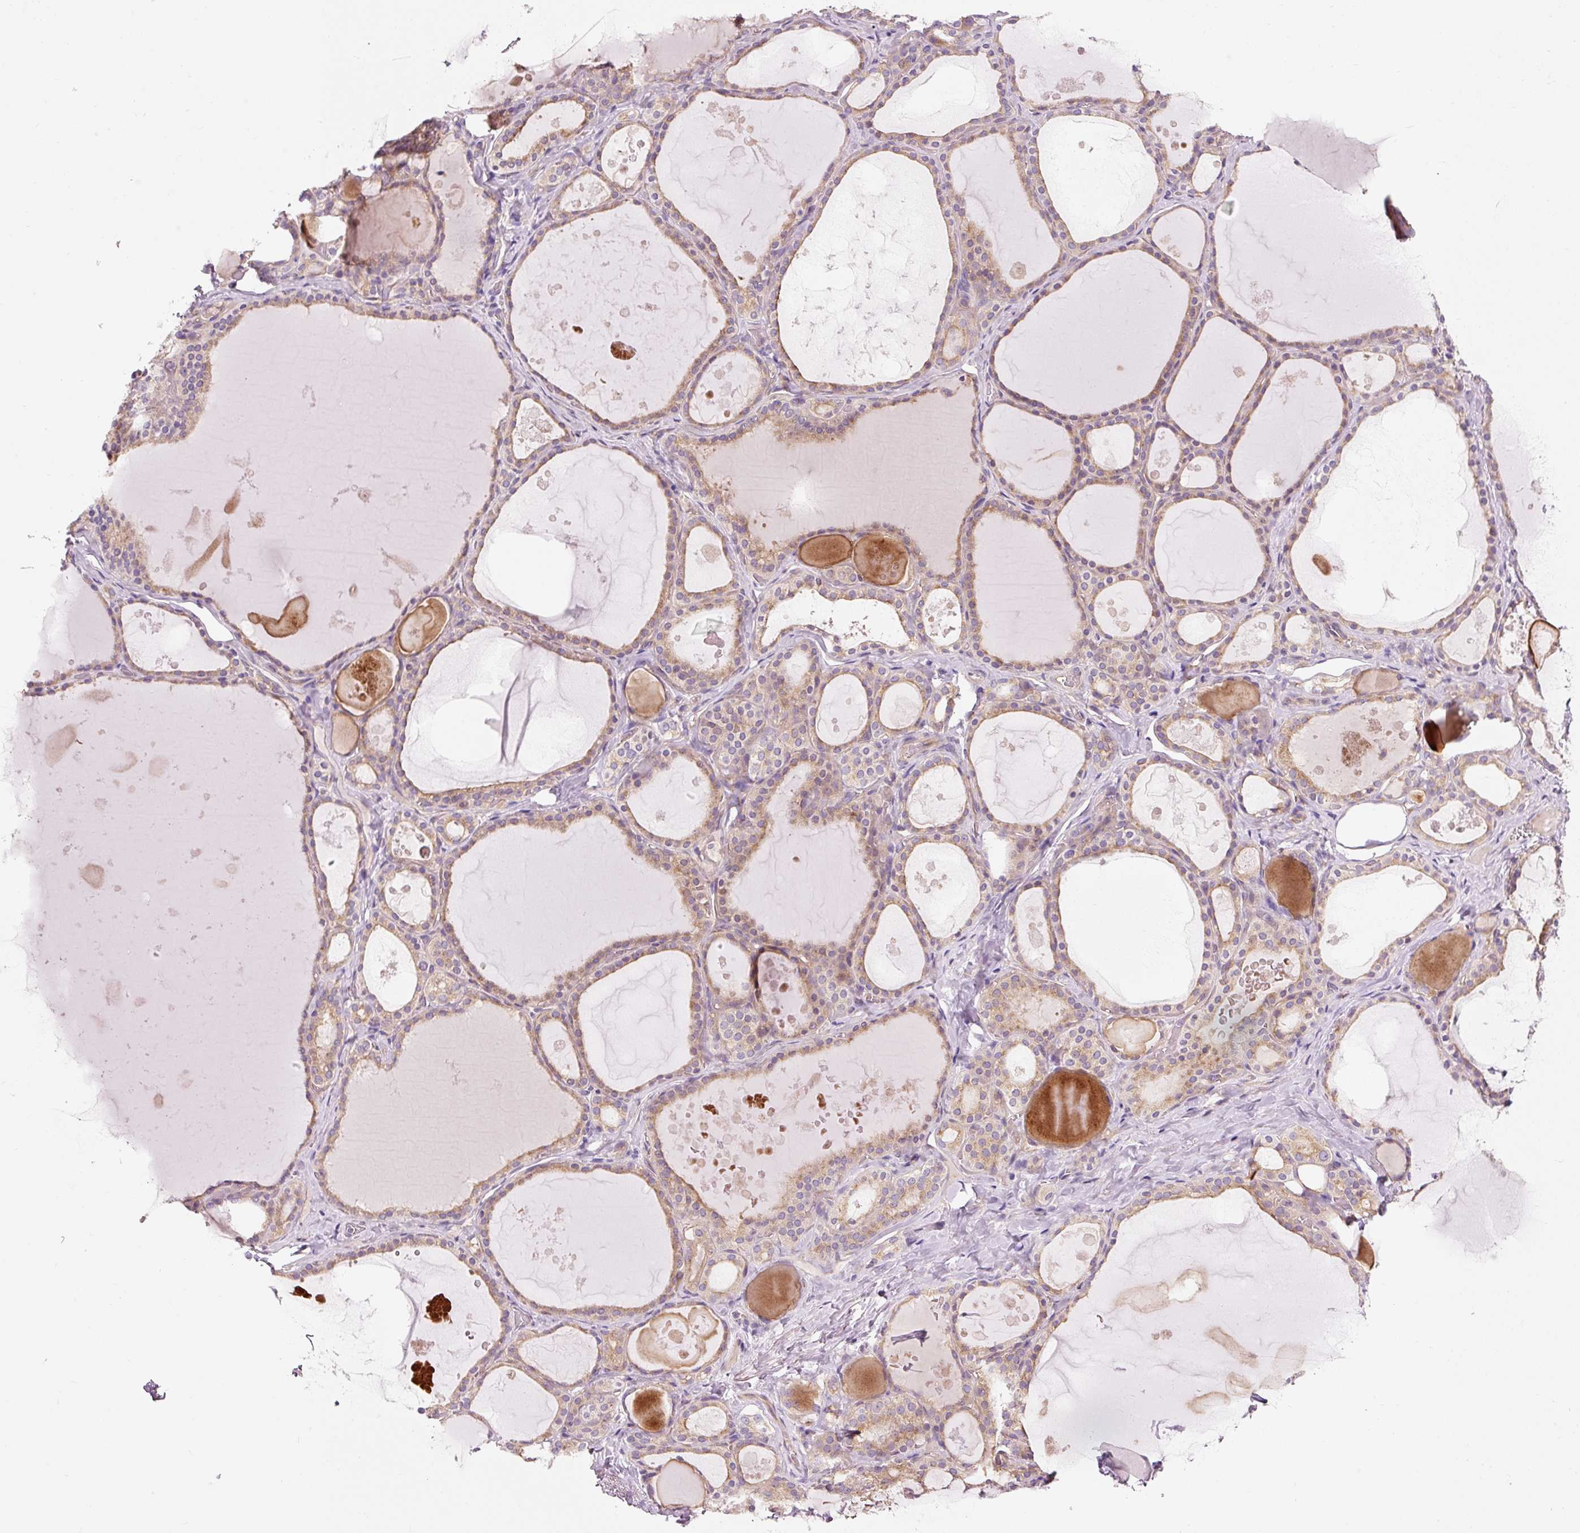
{"staining": {"intensity": "moderate", "quantity": ">75%", "location": "cytoplasmic/membranous"}, "tissue": "thyroid gland", "cell_type": "Glandular cells", "image_type": "normal", "snomed": [{"axis": "morphology", "description": "Normal tissue, NOS"}, {"axis": "topography", "description": "Thyroid gland"}], "caption": "IHC image of benign thyroid gland: human thyroid gland stained using immunohistochemistry displays medium levels of moderate protein expression localized specifically in the cytoplasmic/membranous of glandular cells, appearing as a cytoplasmic/membranous brown color.", "gene": "NAPA", "patient": {"sex": "male", "age": 56}}